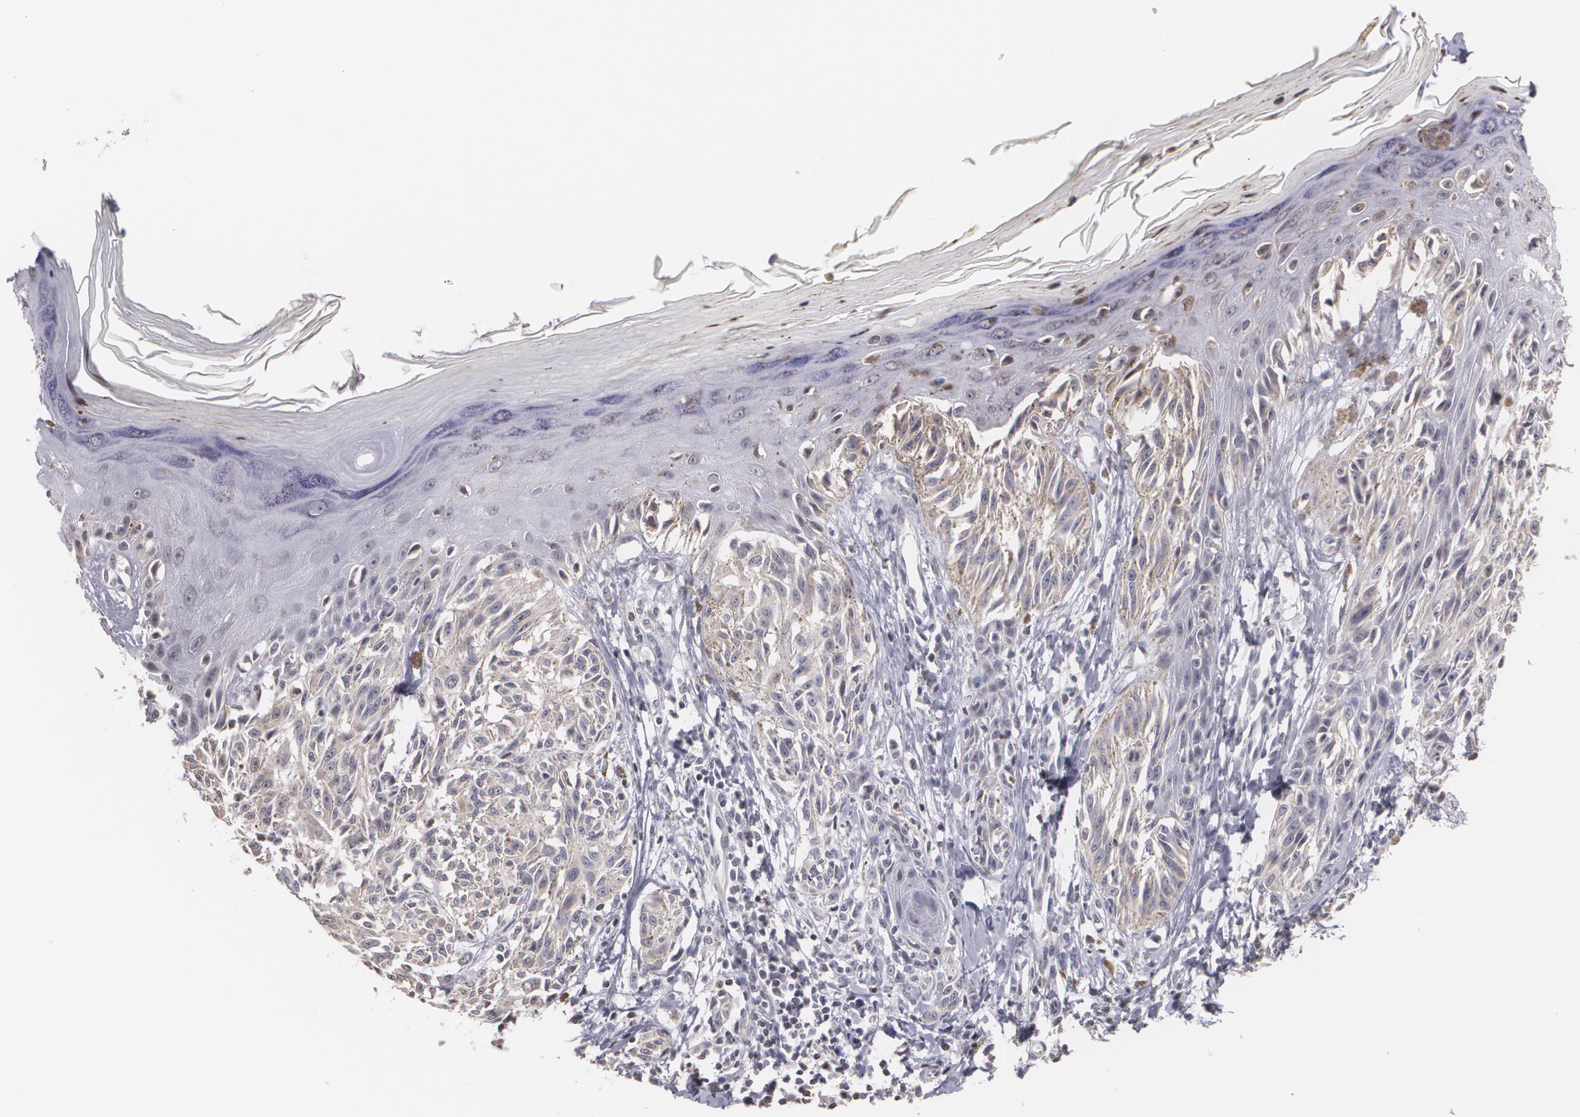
{"staining": {"intensity": "negative", "quantity": "none", "location": "none"}, "tissue": "melanoma", "cell_type": "Tumor cells", "image_type": "cancer", "snomed": [{"axis": "morphology", "description": "Malignant melanoma, NOS"}, {"axis": "topography", "description": "Skin"}], "caption": "DAB immunohistochemical staining of malignant melanoma exhibits no significant staining in tumor cells.", "gene": "THRB", "patient": {"sex": "female", "age": 77}}